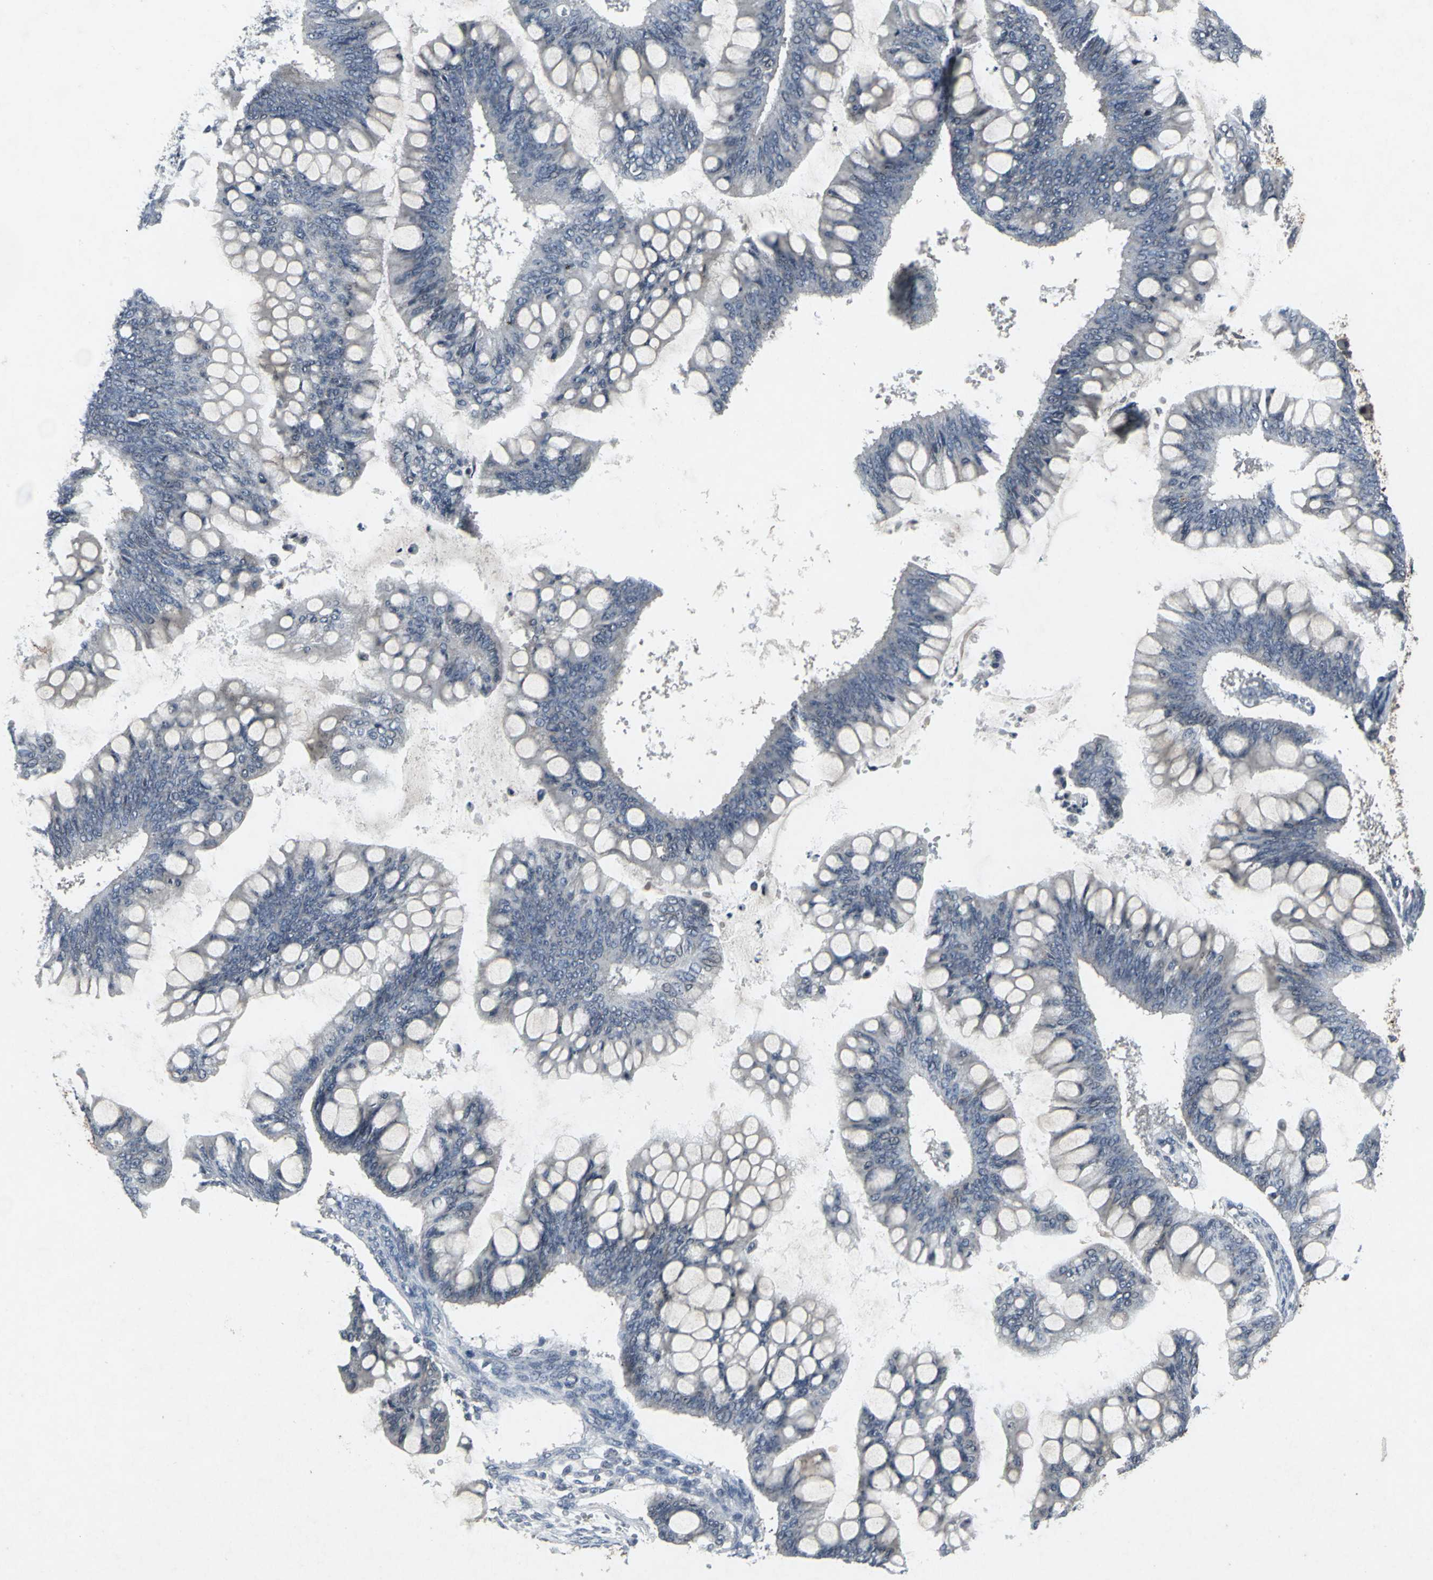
{"staining": {"intensity": "negative", "quantity": "none", "location": "none"}, "tissue": "ovarian cancer", "cell_type": "Tumor cells", "image_type": "cancer", "snomed": [{"axis": "morphology", "description": "Cystadenocarcinoma, mucinous, NOS"}, {"axis": "topography", "description": "Ovary"}], "caption": "The image reveals no significant positivity in tumor cells of ovarian cancer (mucinous cystadenocarcinoma).", "gene": "BMP4", "patient": {"sex": "female", "age": 73}}